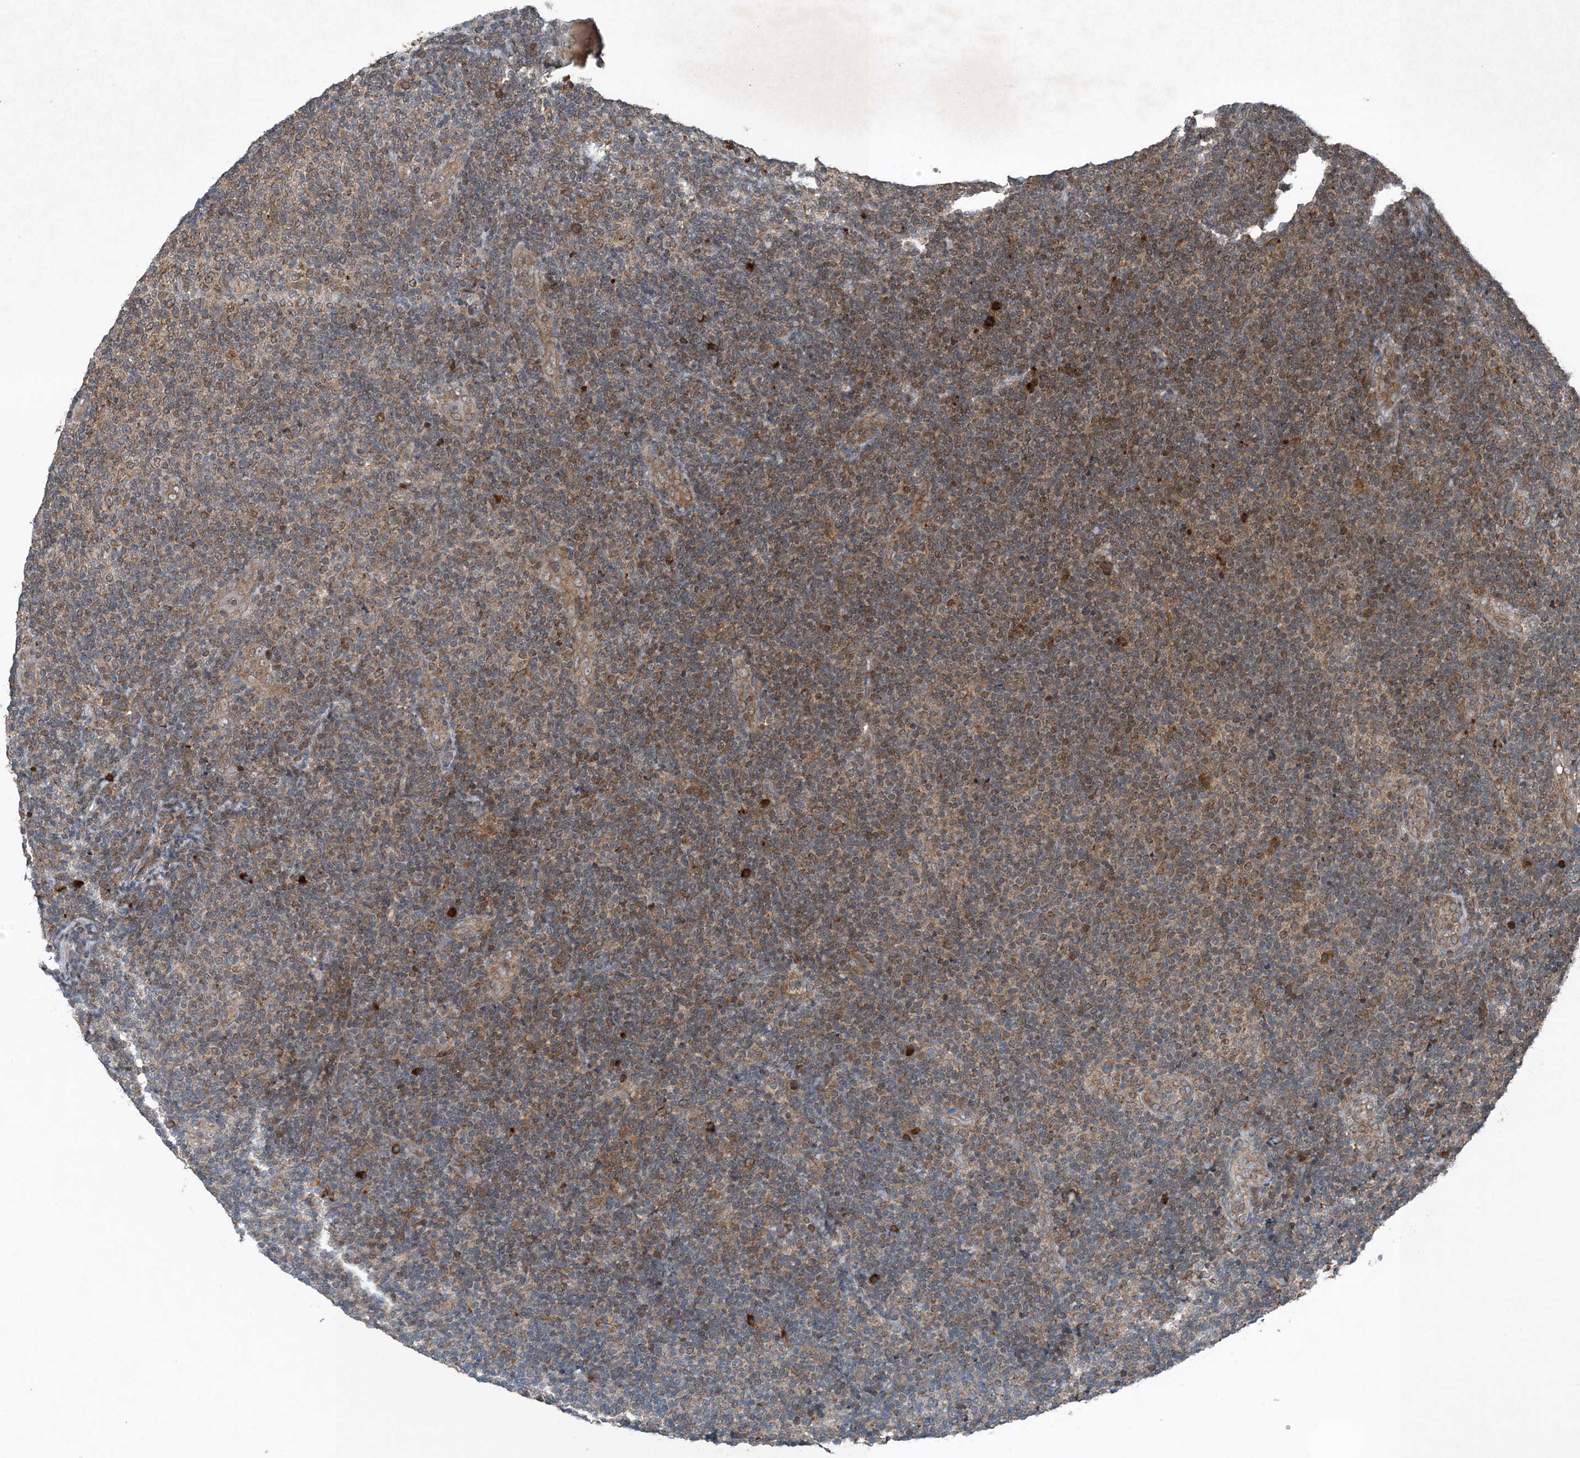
{"staining": {"intensity": "moderate", "quantity": ">75%", "location": "cytoplasmic/membranous"}, "tissue": "lymphoma", "cell_type": "Tumor cells", "image_type": "cancer", "snomed": [{"axis": "morphology", "description": "Malignant lymphoma, non-Hodgkin's type, Low grade"}, {"axis": "topography", "description": "Lymph node"}], "caption": "Protein expression analysis of human lymphoma reveals moderate cytoplasmic/membranous expression in about >75% of tumor cells.", "gene": "GNG5", "patient": {"sex": "male", "age": 83}}